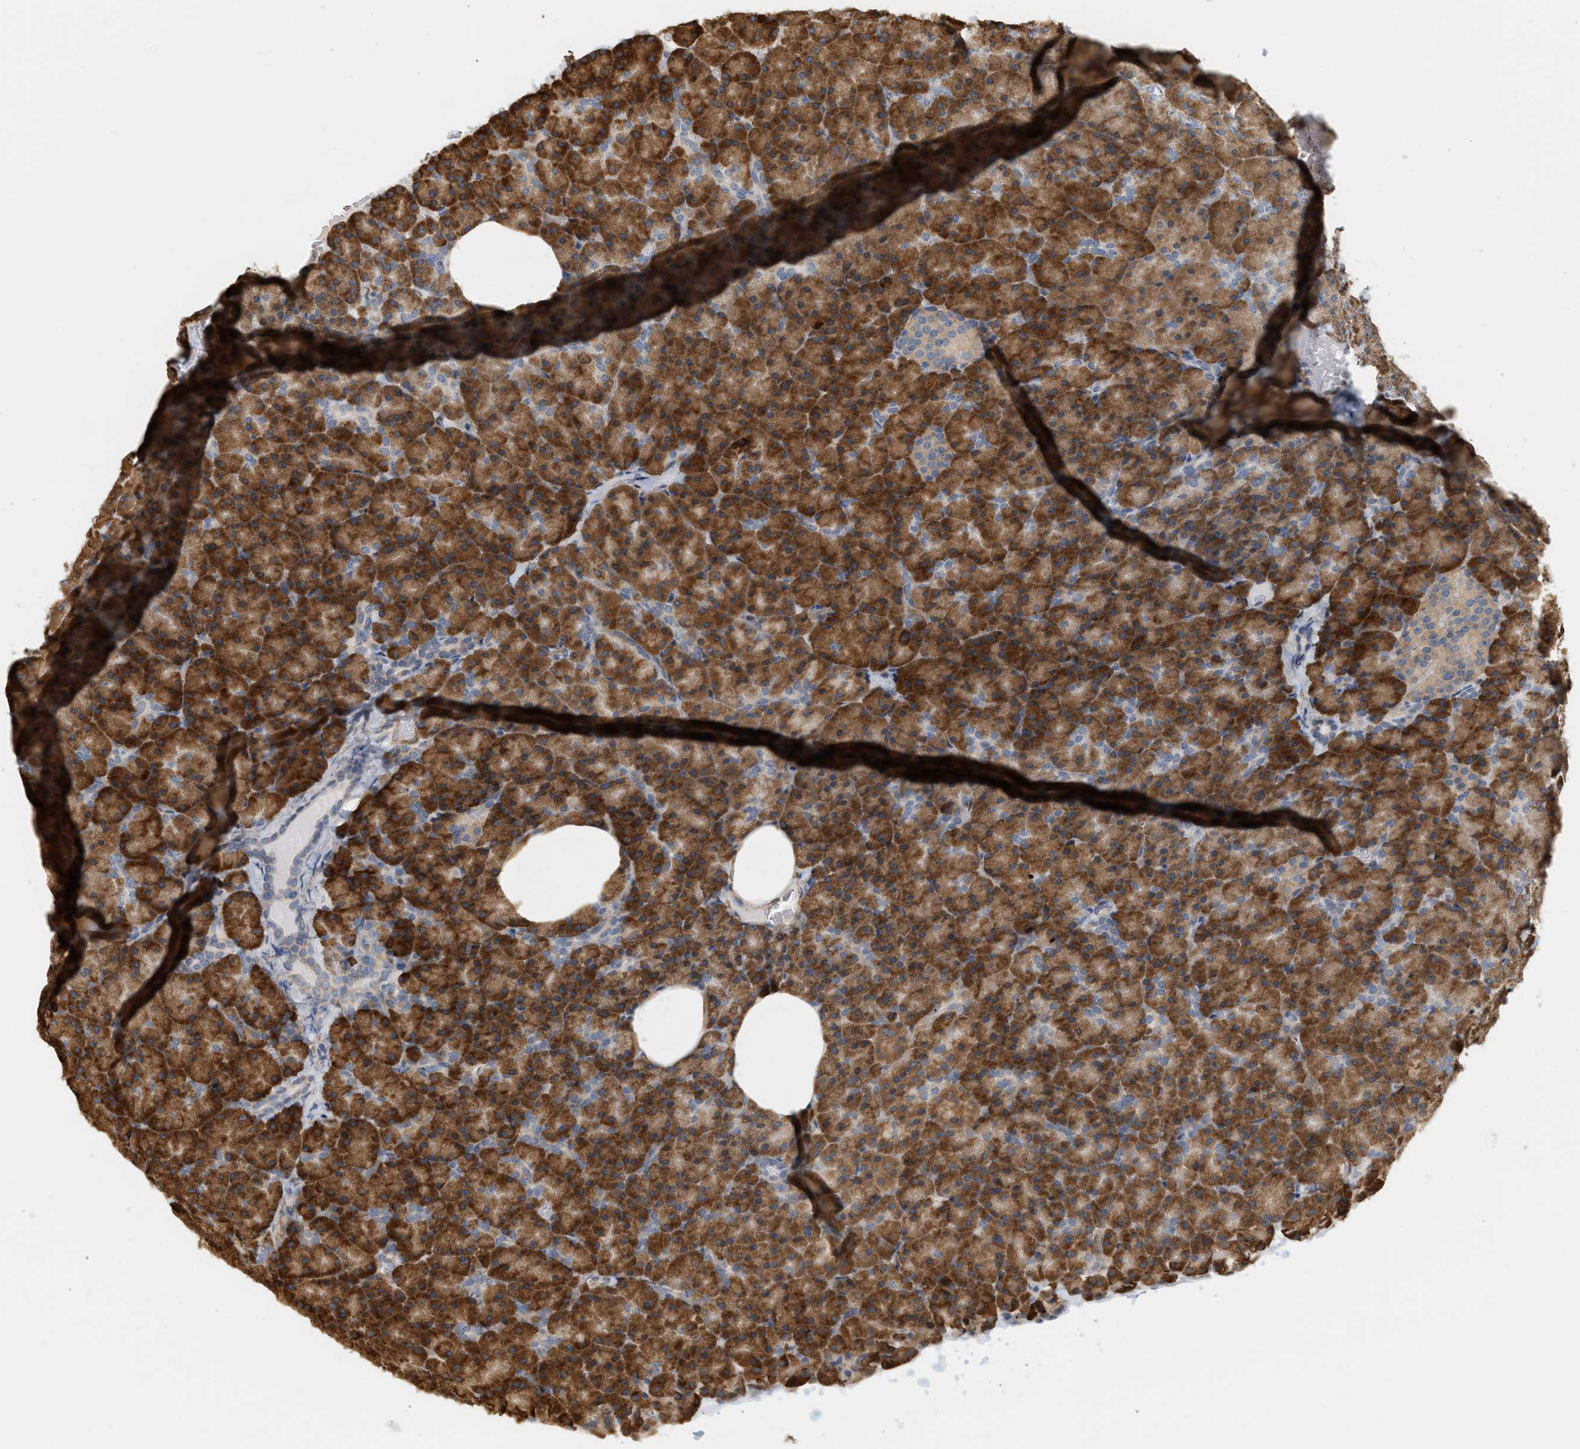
{"staining": {"intensity": "strong", "quantity": ">75%", "location": "cytoplasmic/membranous"}, "tissue": "pancreas", "cell_type": "Exocrine glandular cells", "image_type": "normal", "snomed": [{"axis": "morphology", "description": "Normal tissue, NOS"}, {"axis": "topography", "description": "Pancreas"}], "caption": "The image exhibits immunohistochemical staining of normal pancreas. There is strong cytoplasmic/membranous expression is seen in approximately >75% of exocrine glandular cells.", "gene": "SVOP", "patient": {"sex": "female", "age": 35}}